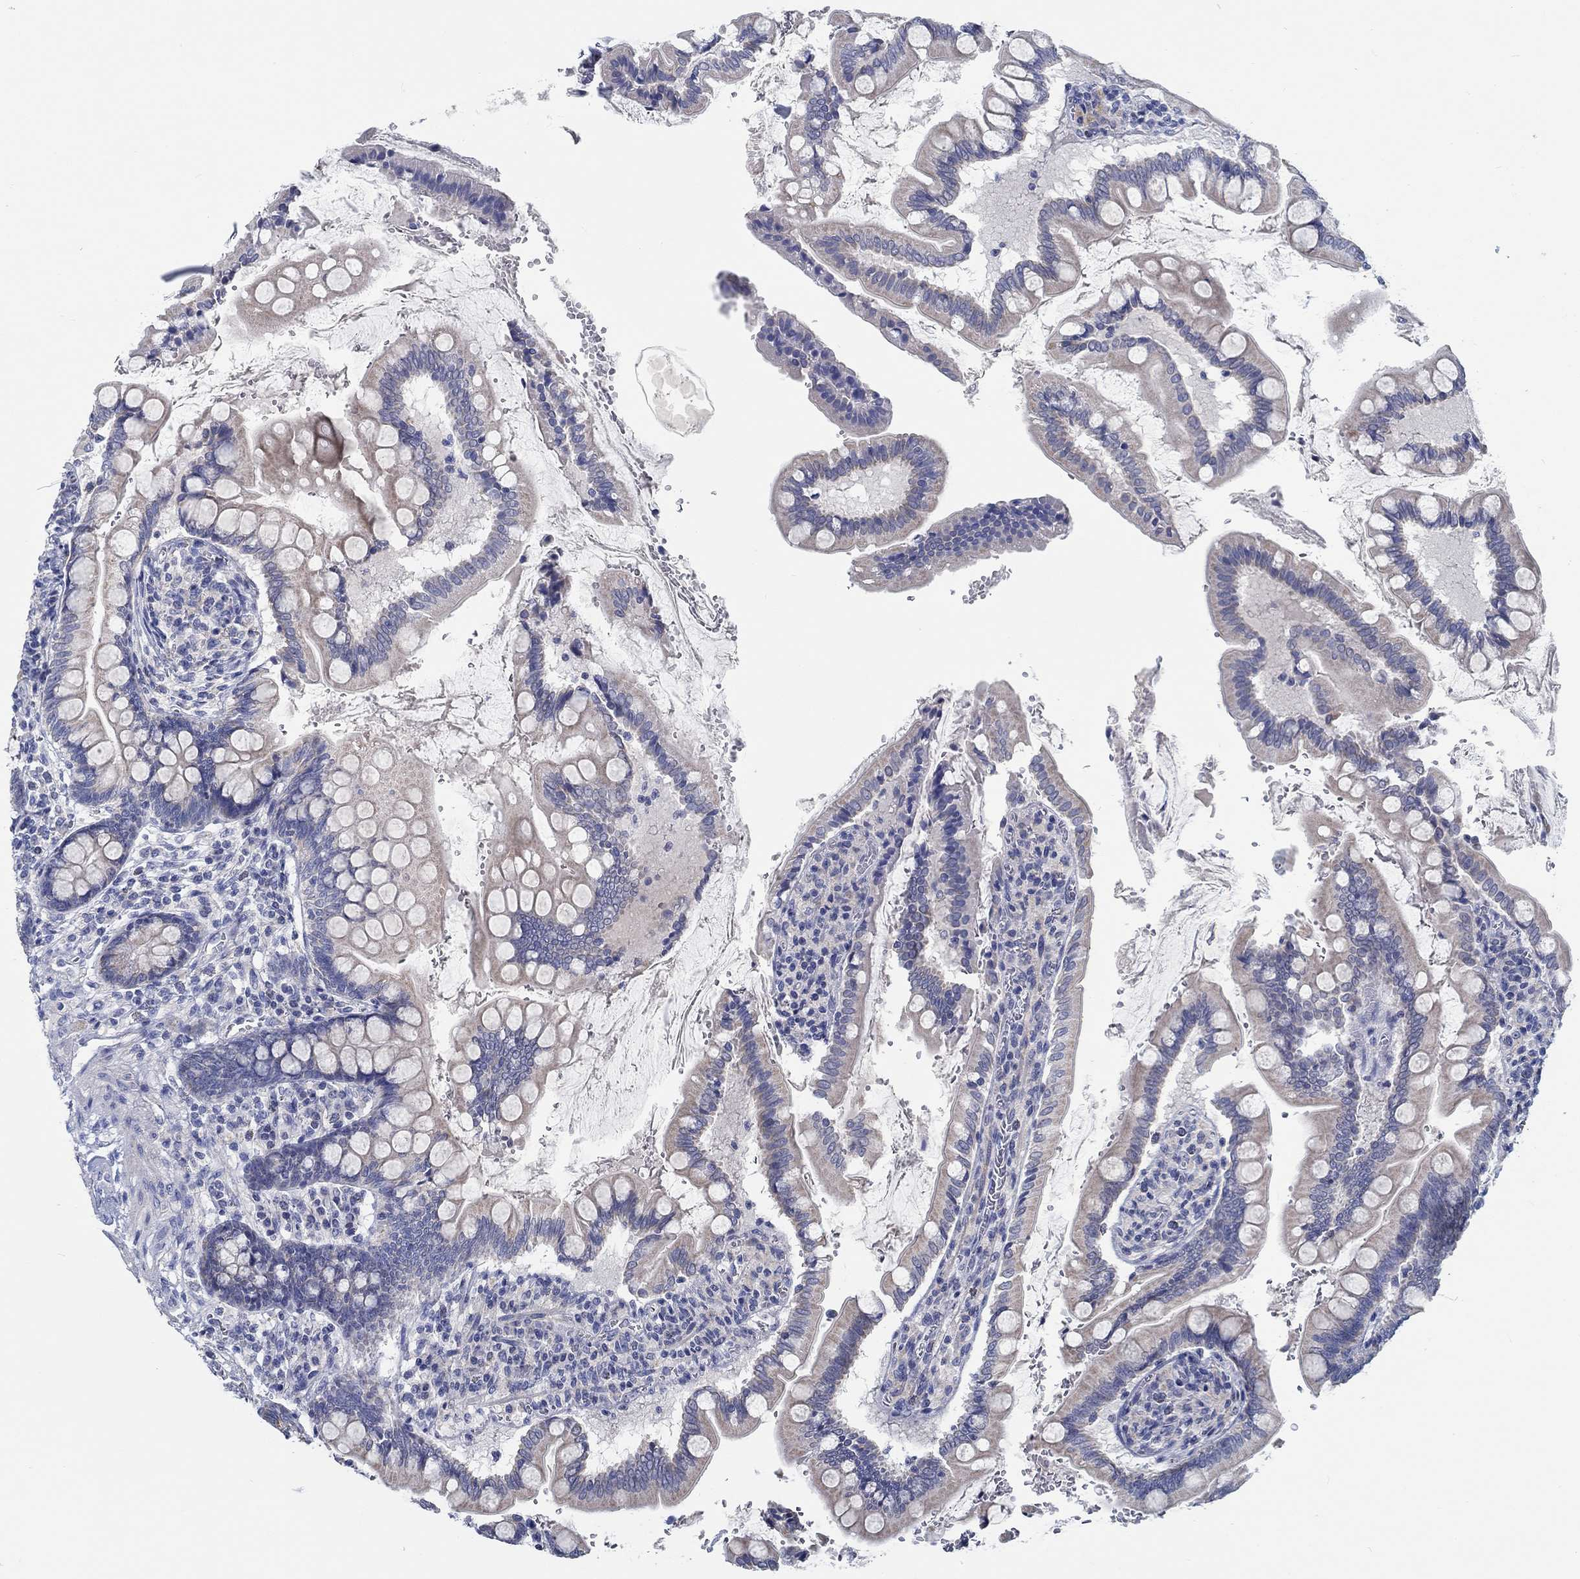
{"staining": {"intensity": "weak", "quantity": "25%-75%", "location": "cytoplasmic/membranous"}, "tissue": "small intestine", "cell_type": "Glandular cells", "image_type": "normal", "snomed": [{"axis": "morphology", "description": "Normal tissue, NOS"}, {"axis": "topography", "description": "Small intestine"}], "caption": "This histopathology image displays immunohistochemistry staining of normal human small intestine, with low weak cytoplasmic/membranous expression in approximately 25%-75% of glandular cells.", "gene": "MYBPC1", "patient": {"sex": "female", "age": 56}}